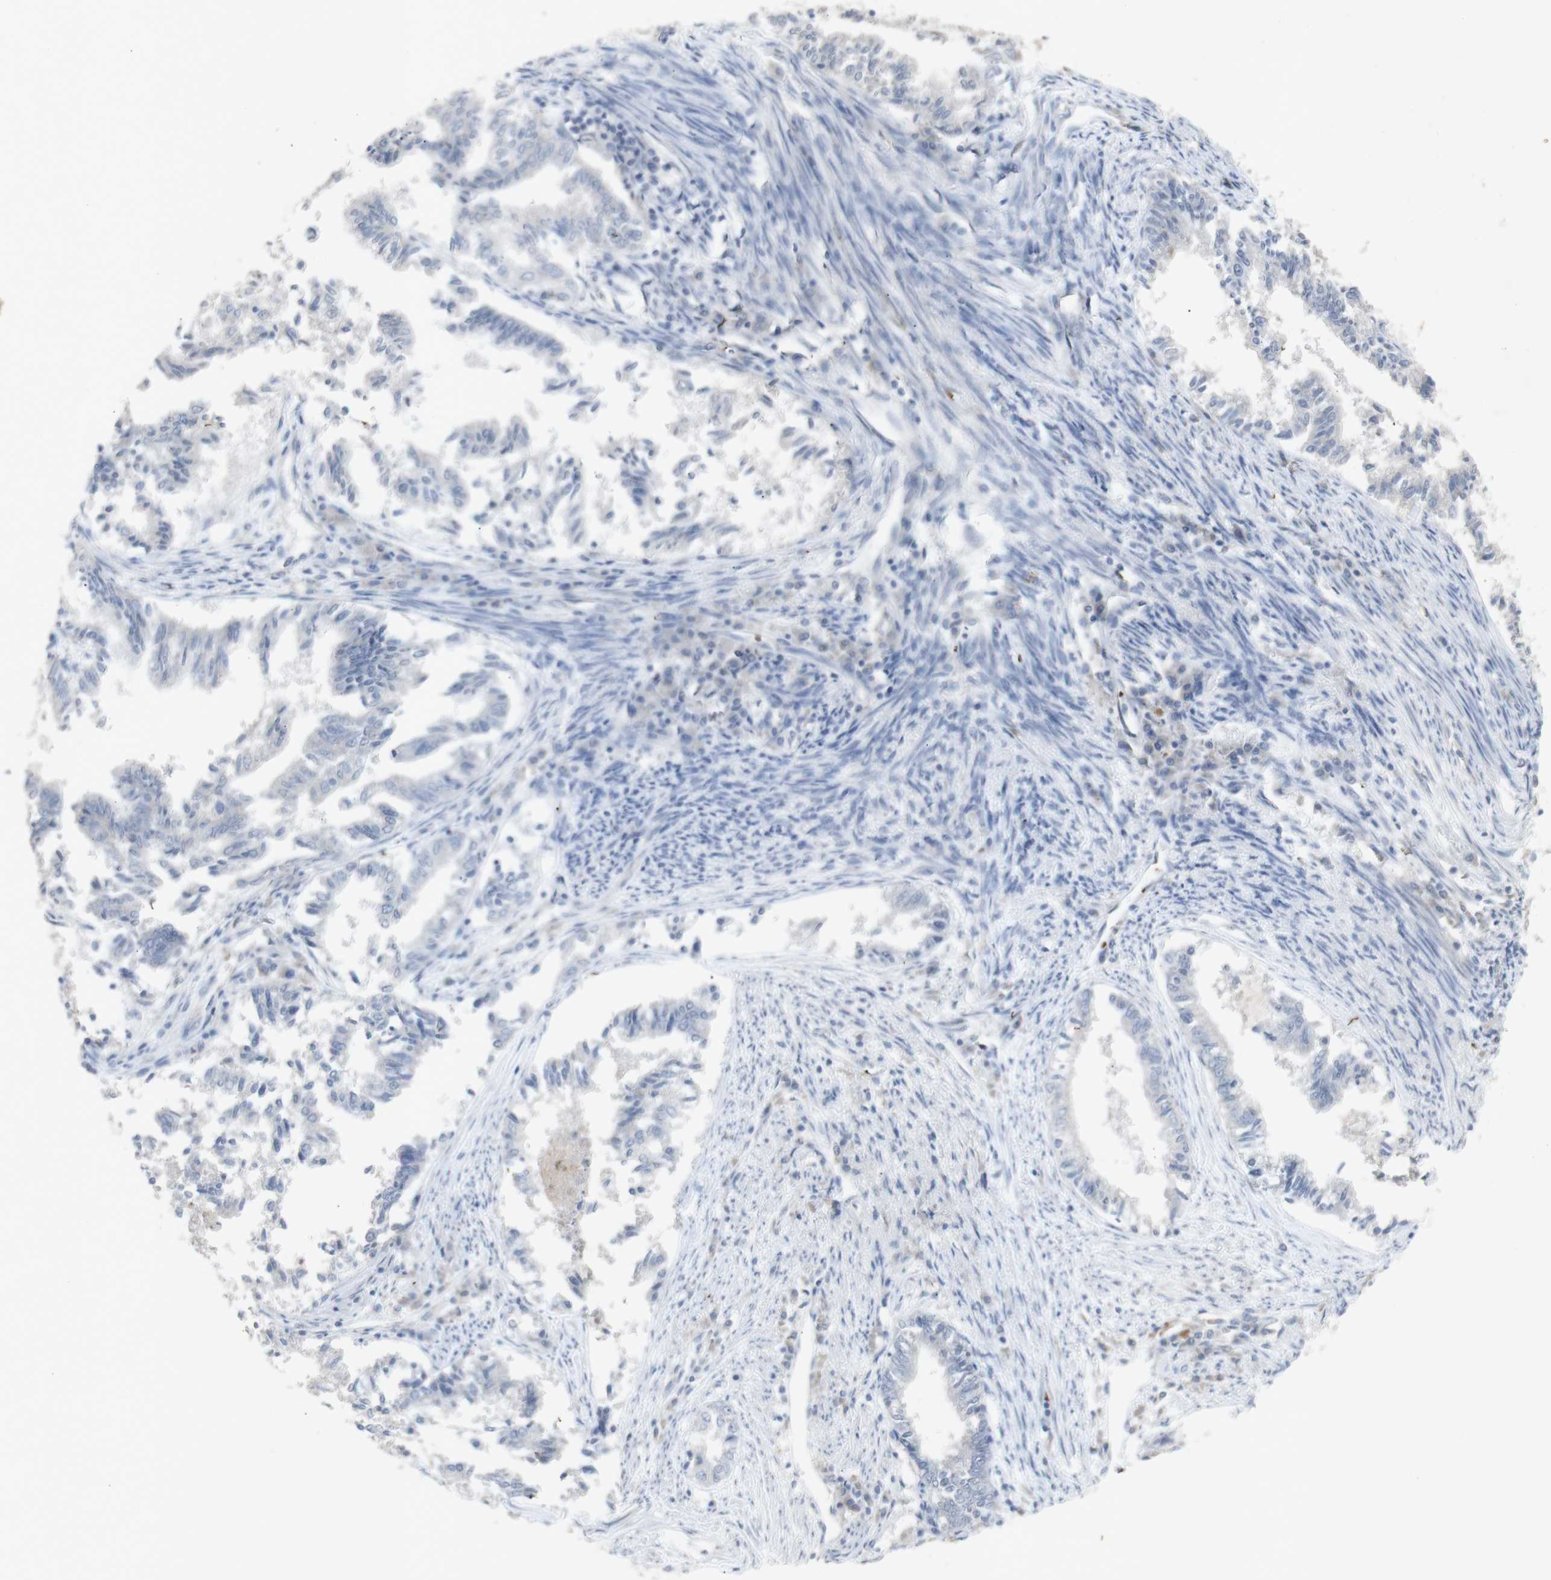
{"staining": {"intensity": "negative", "quantity": "none", "location": "none"}, "tissue": "endometrial cancer", "cell_type": "Tumor cells", "image_type": "cancer", "snomed": [{"axis": "morphology", "description": "Necrosis, NOS"}, {"axis": "morphology", "description": "Adenocarcinoma, NOS"}, {"axis": "topography", "description": "Endometrium"}], "caption": "Immunohistochemistry micrograph of neoplastic tissue: human endometrial cancer (adenocarcinoma) stained with DAB (3,3'-diaminobenzidine) reveals no significant protein expression in tumor cells. (DAB (3,3'-diaminobenzidine) IHC, high magnification).", "gene": "INS", "patient": {"sex": "female", "age": 79}}